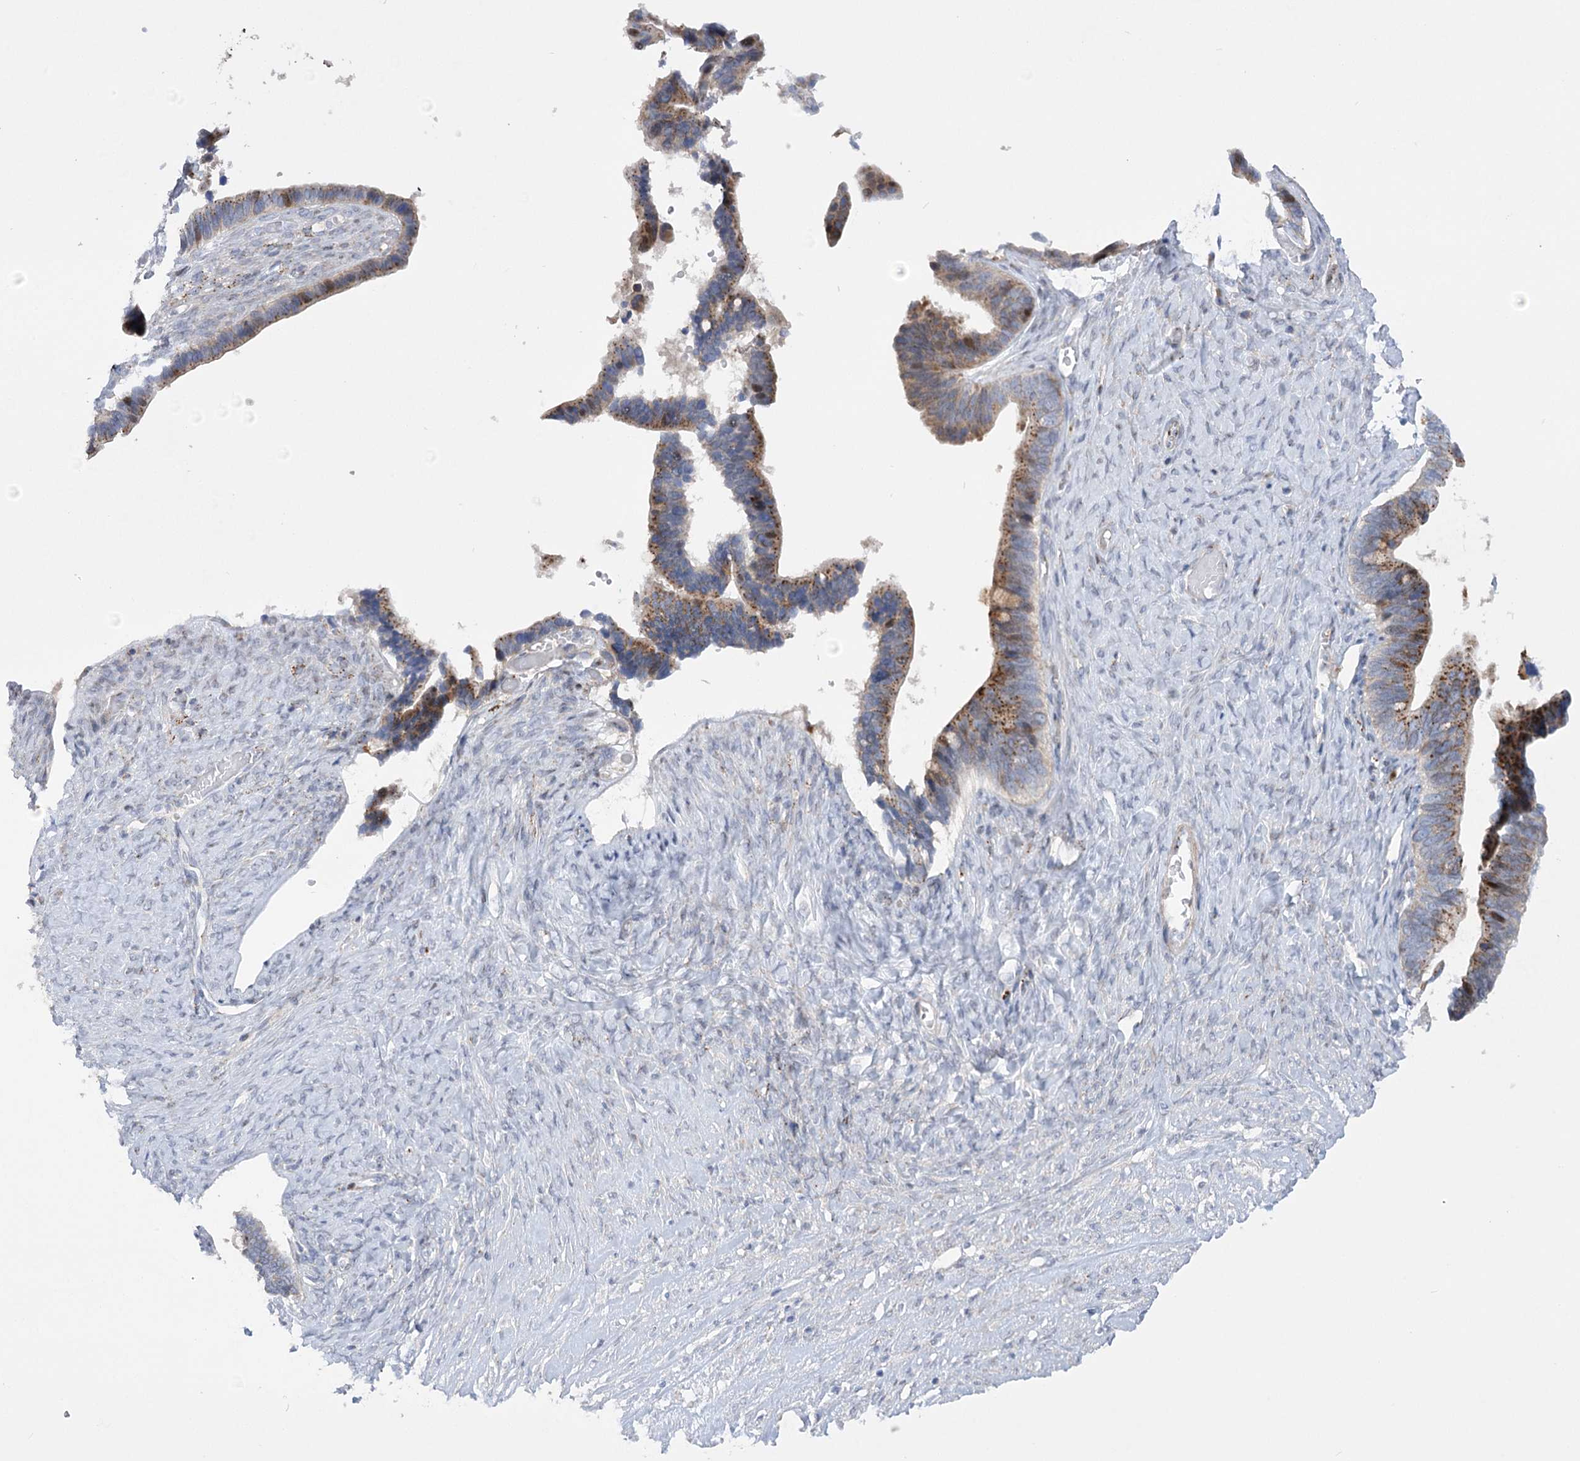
{"staining": {"intensity": "moderate", "quantity": ">75%", "location": "cytoplasmic/membranous"}, "tissue": "ovarian cancer", "cell_type": "Tumor cells", "image_type": "cancer", "snomed": [{"axis": "morphology", "description": "Cystadenocarcinoma, serous, NOS"}, {"axis": "topography", "description": "Ovary"}], "caption": "This histopathology image demonstrates serous cystadenocarcinoma (ovarian) stained with immunohistochemistry to label a protein in brown. The cytoplasmic/membranous of tumor cells show moderate positivity for the protein. Nuclei are counter-stained blue.", "gene": "NME7", "patient": {"sex": "female", "age": 56}}